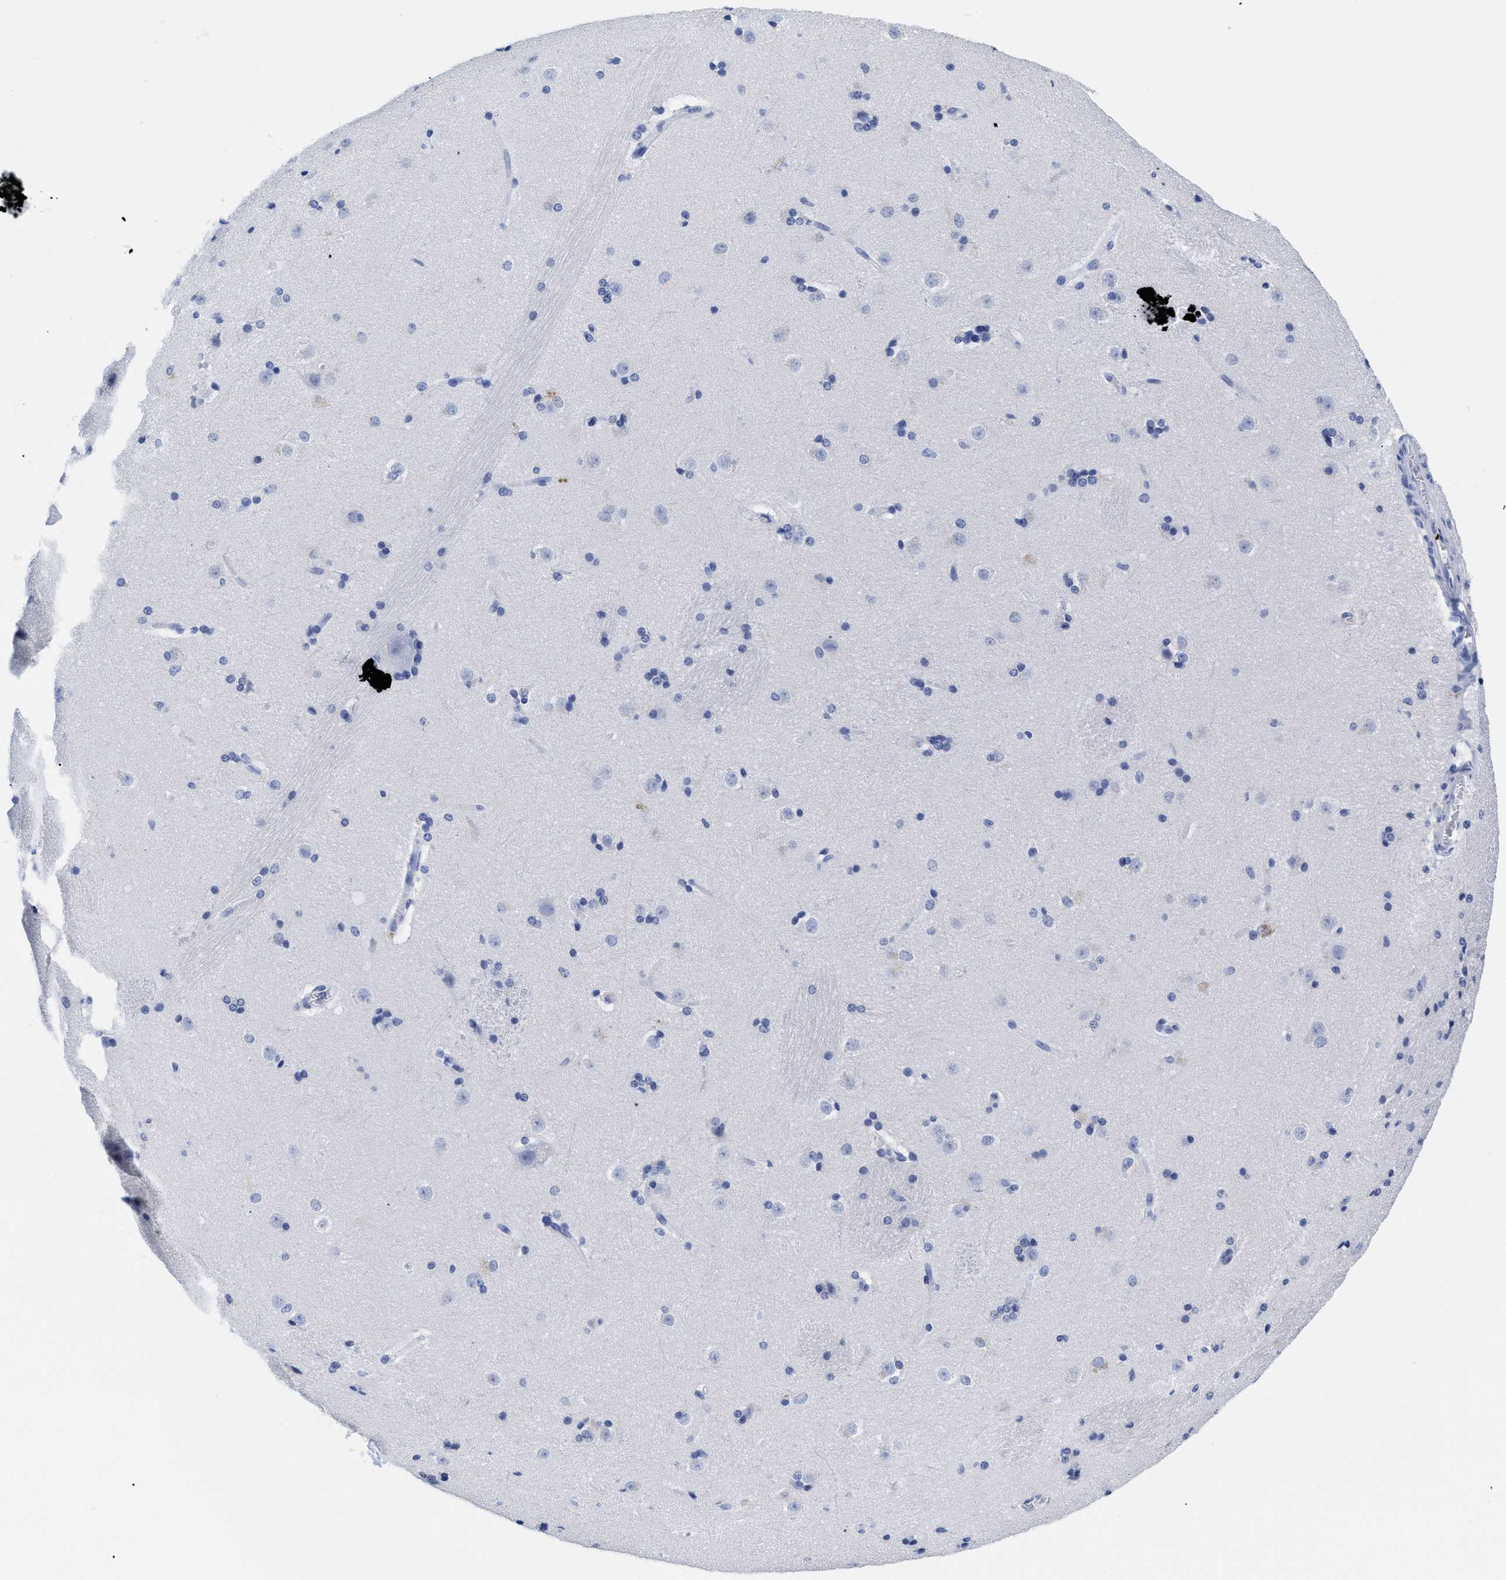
{"staining": {"intensity": "negative", "quantity": "none", "location": "none"}, "tissue": "caudate", "cell_type": "Glial cells", "image_type": "normal", "snomed": [{"axis": "morphology", "description": "Normal tissue, NOS"}, {"axis": "topography", "description": "Lateral ventricle wall"}], "caption": "High power microscopy histopathology image of an immunohistochemistry photomicrograph of unremarkable caudate, revealing no significant positivity in glial cells.", "gene": "TREML1", "patient": {"sex": "female", "age": 19}}